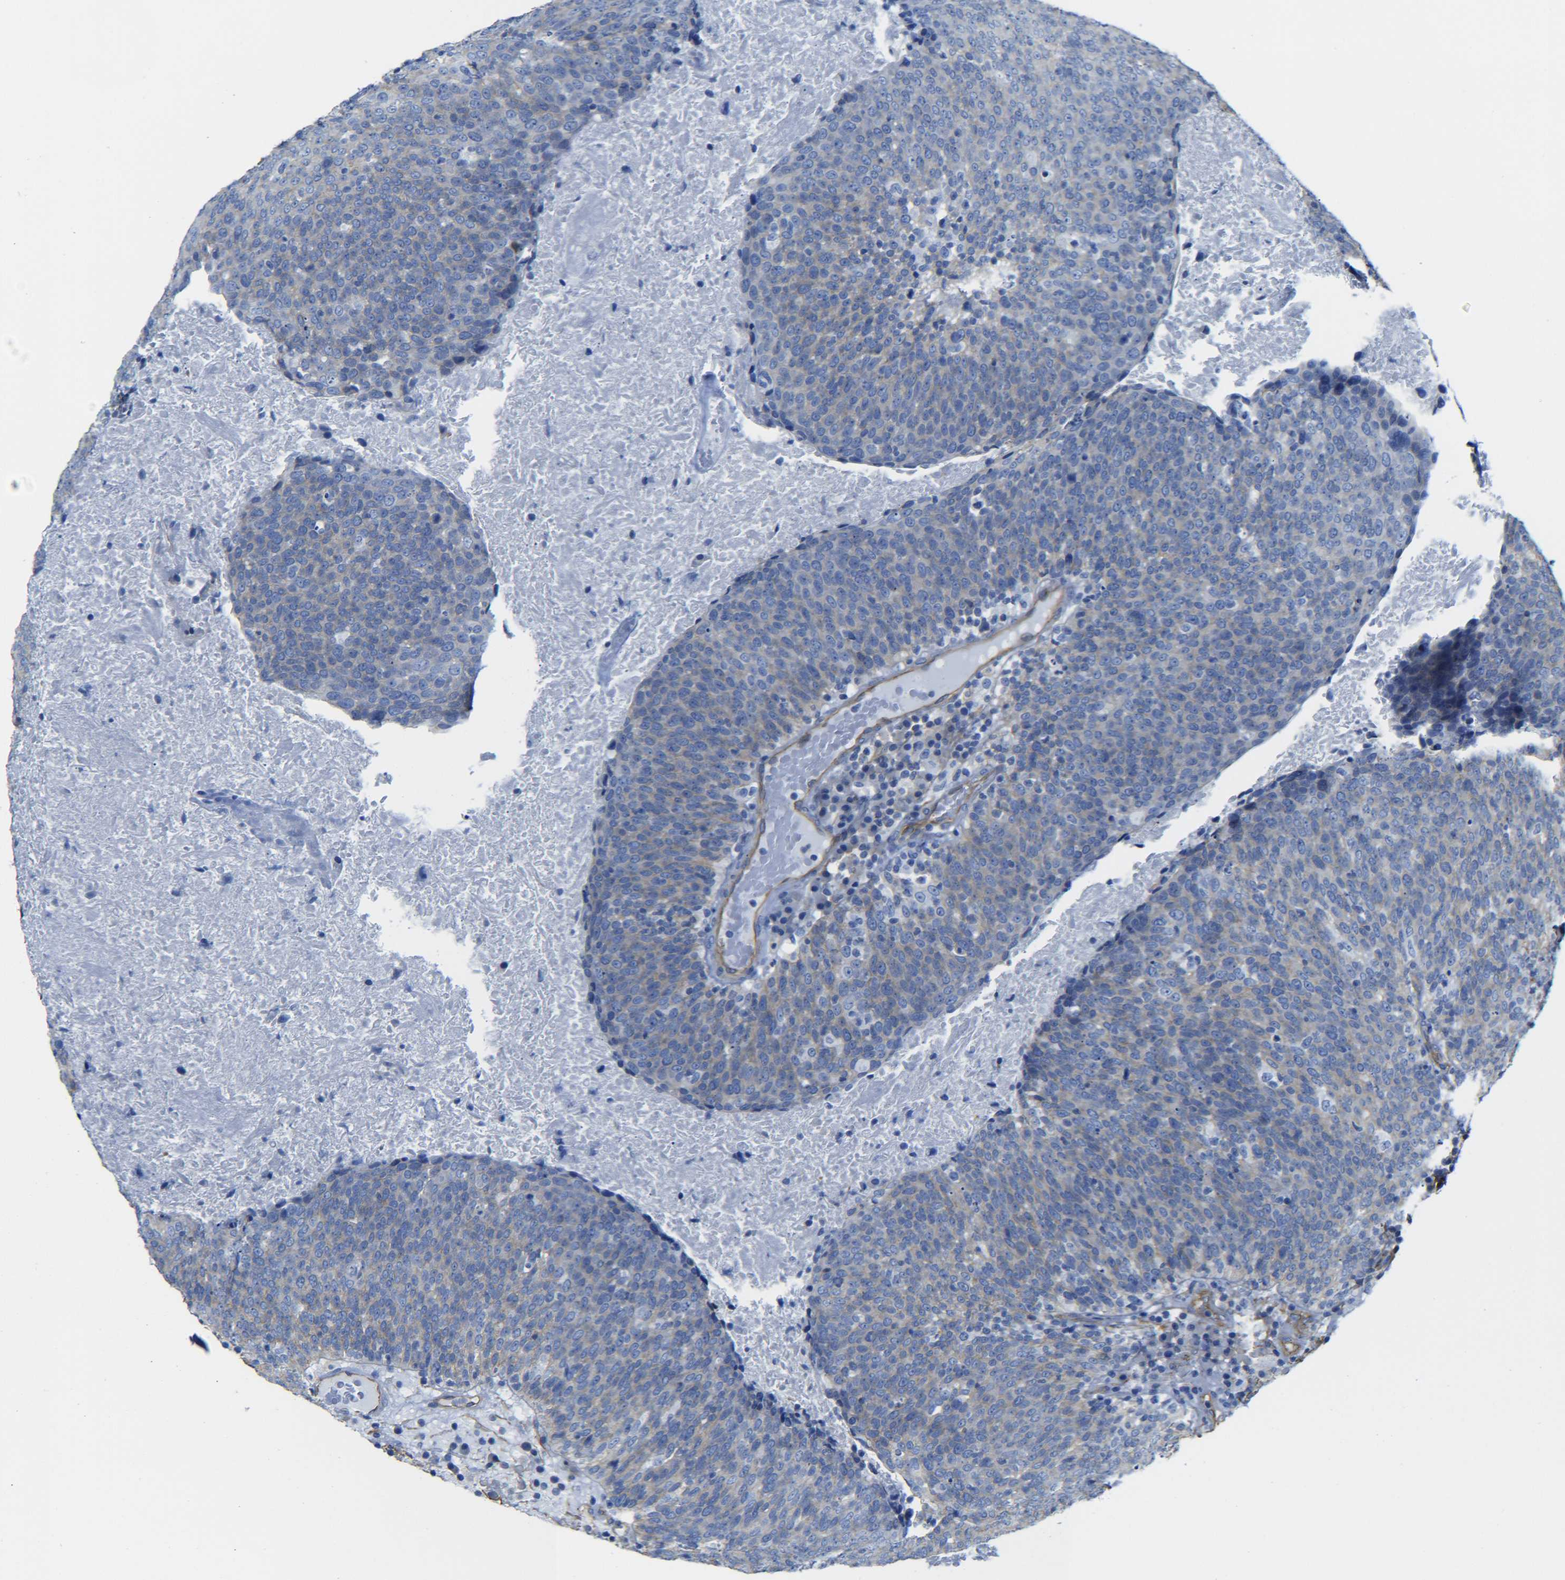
{"staining": {"intensity": "weak", "quantity": "25%-75%", "location": "cytoplasmic/membranous"}, "tissue": "head and neck cancer", "cell_type": "Tumor cells", "image_type": "cancer", "snomed": [{"axis": "morphology", "description": "Squamous cell carcinoma, NOS"}, {"axis": "morphology", "description": "Squamous cell carcinoma, metastatic, NOS"}, {"axis": "topography", "description": "Lymph node"}, {"axis": "topography", "description": "Head-Neck"}], "caption": "Immunohistochemistry (IHC) of head and neck cancer exhibits low levels of weak cytoplasmic/membranous staining in approximately 25%-75% of tumor cells.", "gene": "SPTBN1", "patient": {"sex": "male", "age": 62}}